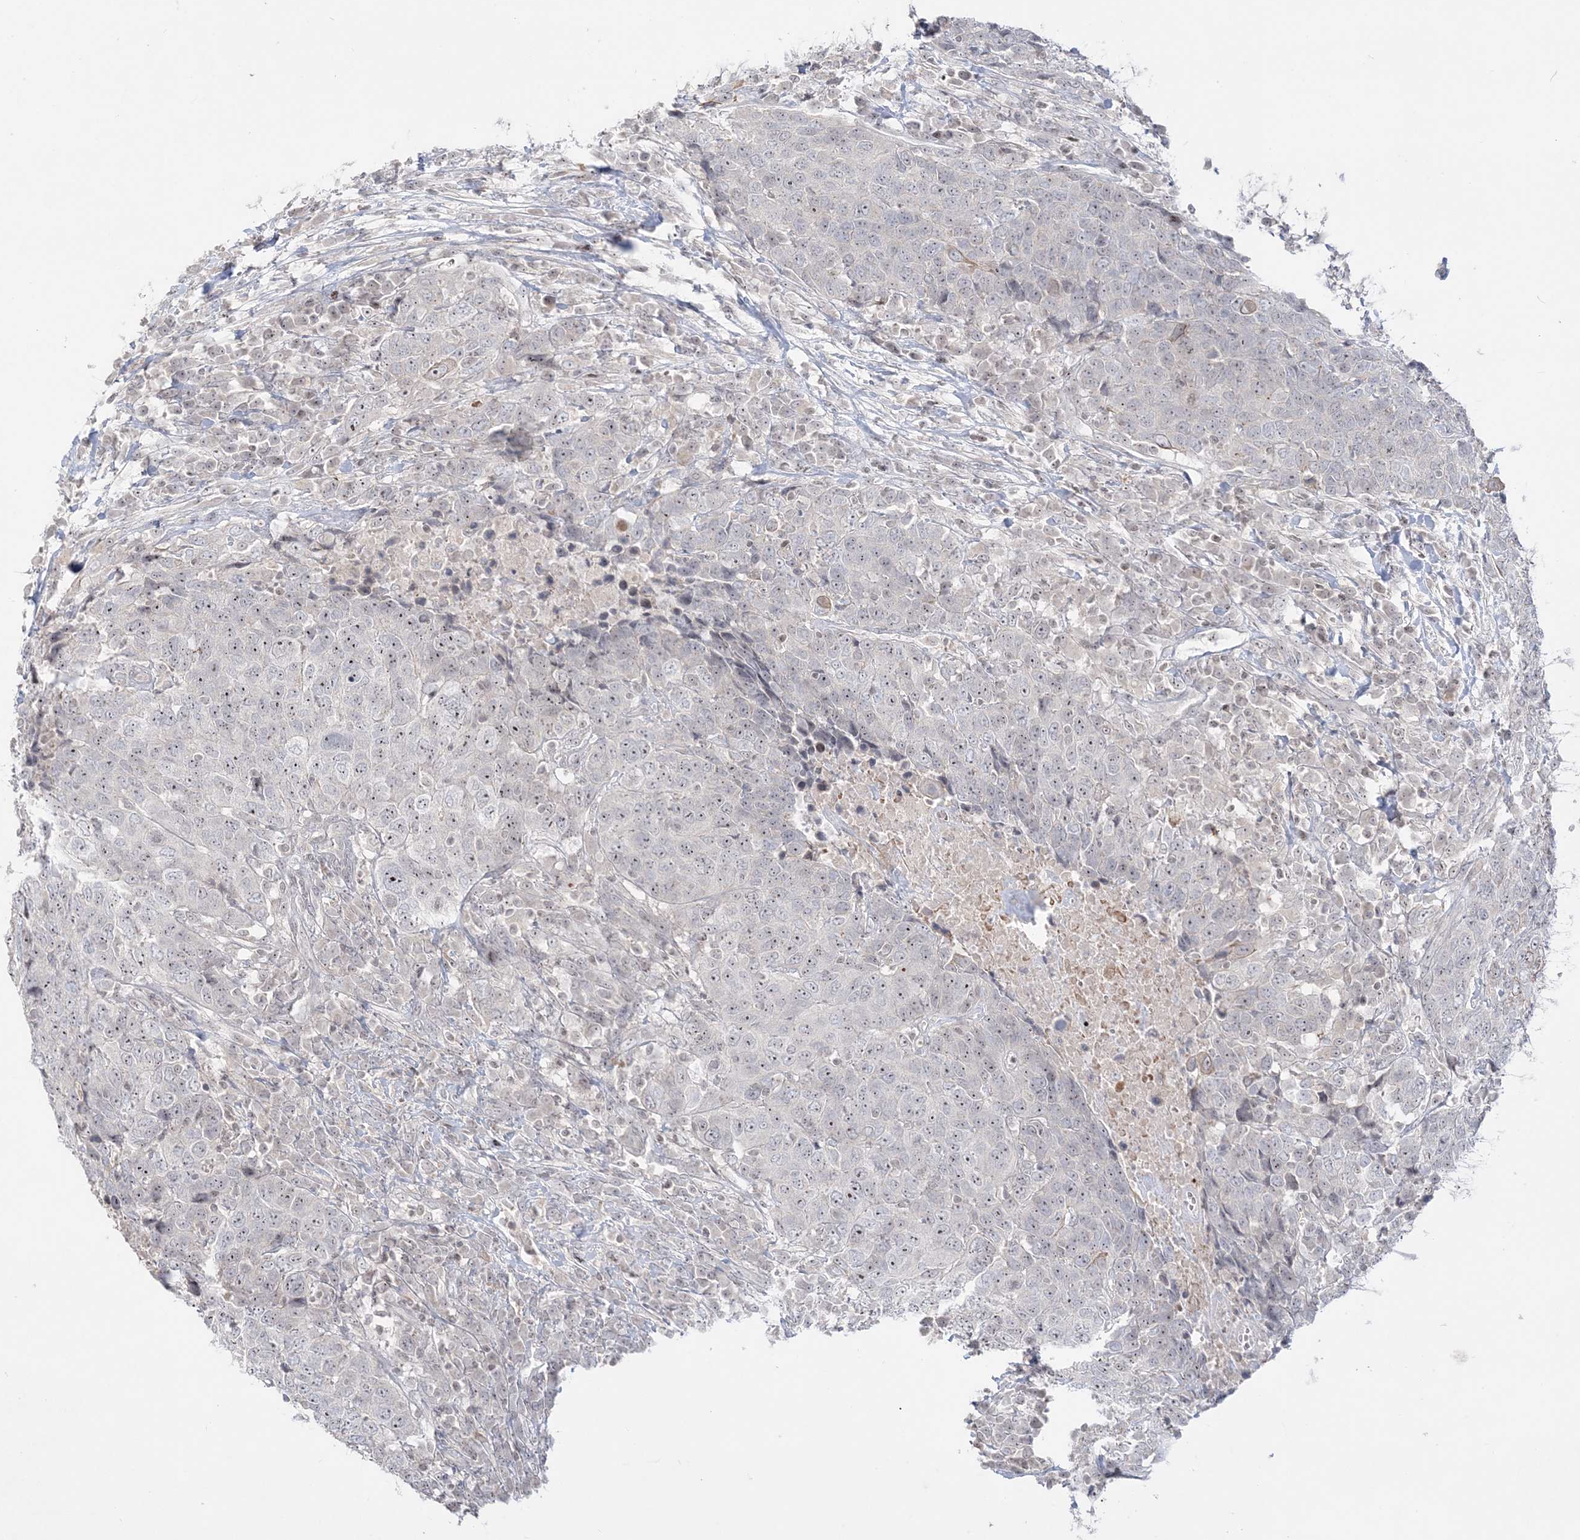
{"staining": {"intensity": "negative", "quantity": "none", "location": "none"}, "tissue": "head and neck cancer", "cell_type": "Tumor cells", "image_type": "cancer", "snomed": [{"axis": "morphology", "description": "Squamous cell carcinoma, NOS"}, {"axis": "topography", "description": "Head-Neck"}], "caption": "High power microscopy image of an IHC micrograph of head and neck squamous cell carcinoma, revealing no significant positivity in tumor cells.", "gene": "SH3BP4", "patient": {"sex": "male", "age": 66}}